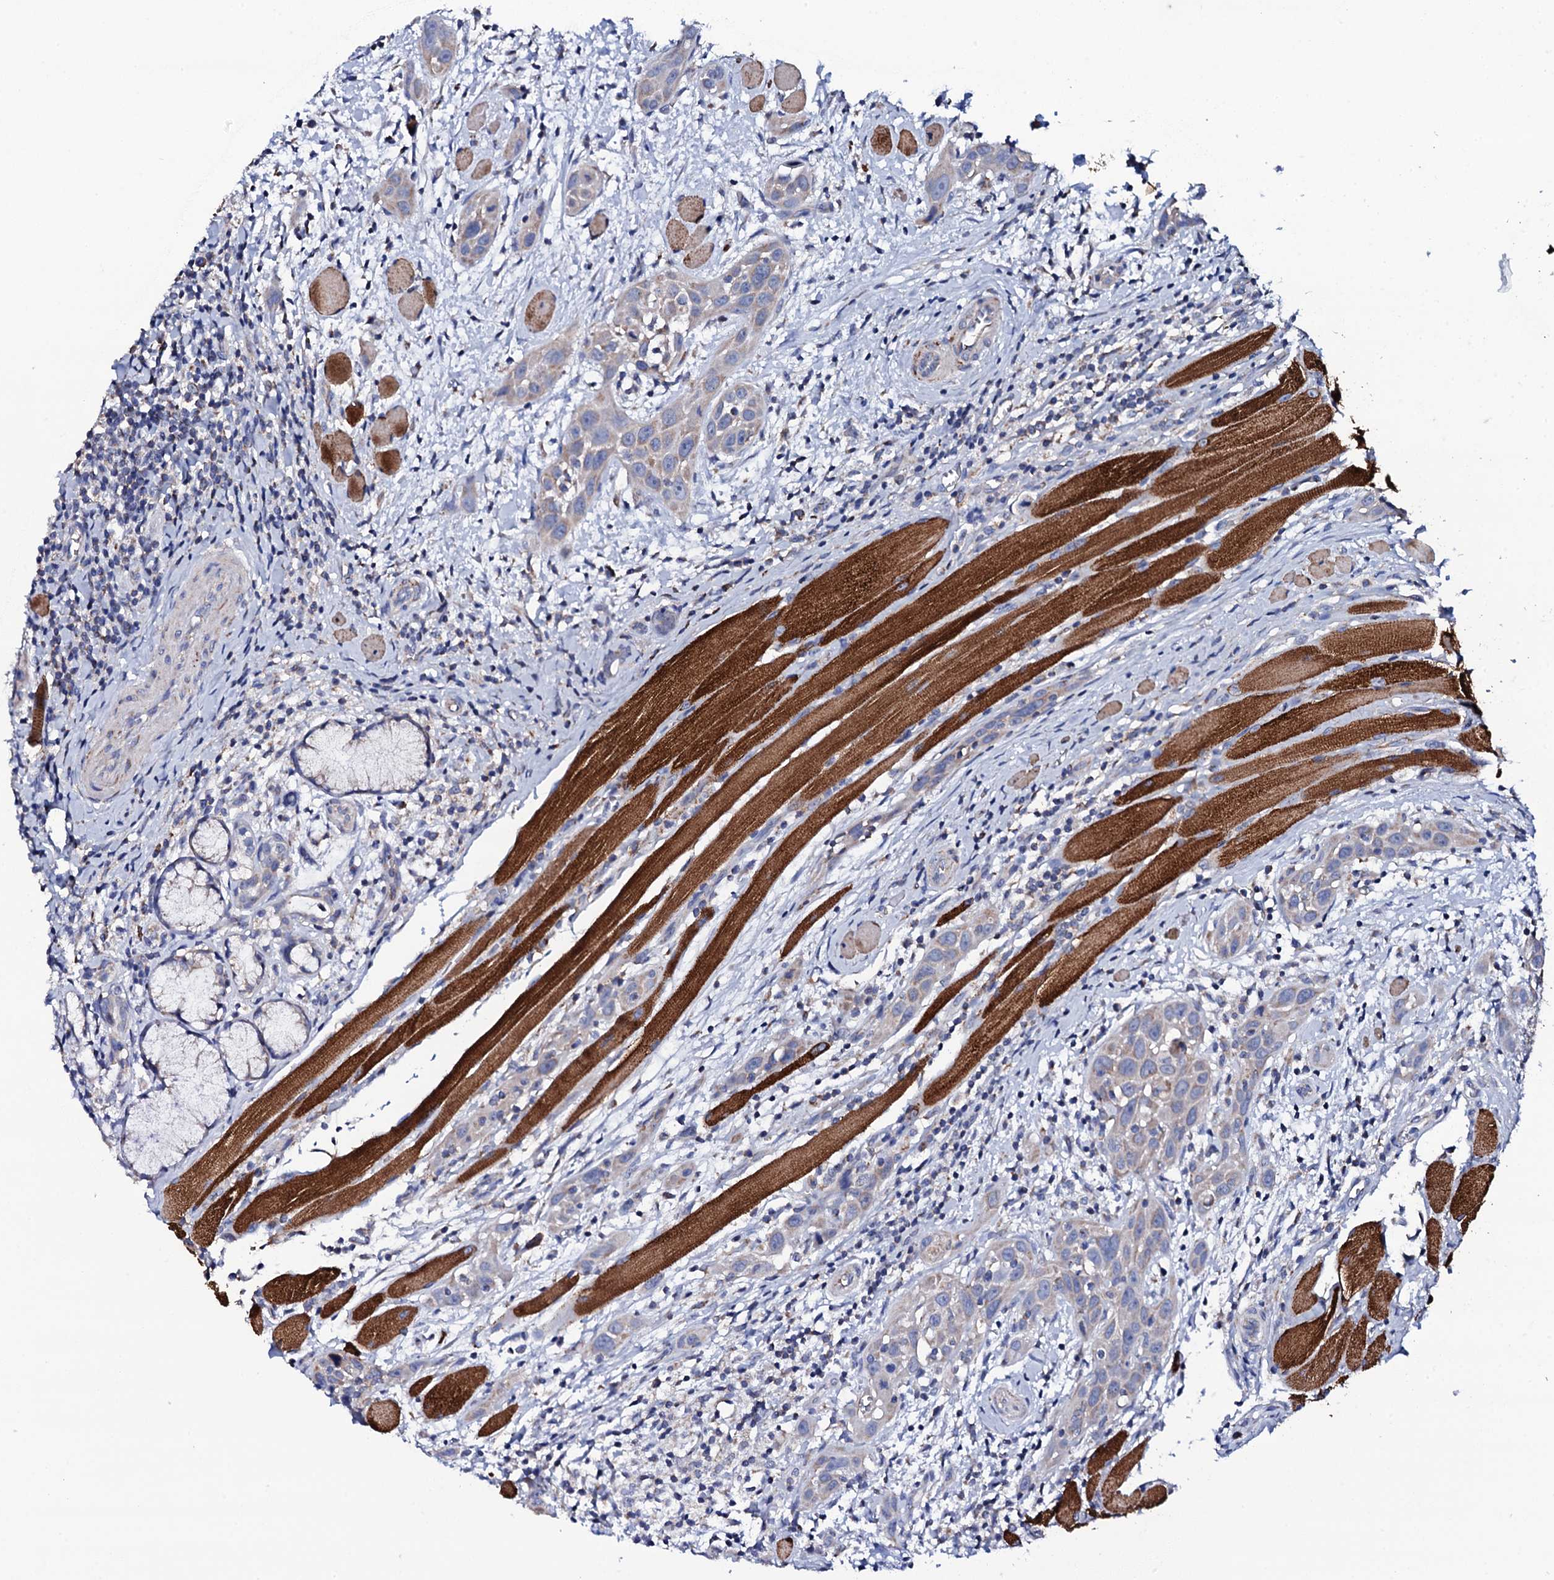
{"staining": {"intensity": "weak", "quantity": "<25%", "location": "cytoplasmic/membranous"}, "tissue": "head and neck cancer", "cell_type": "Tumor cells", "image_type": "cancer", "snomed": [{"axis": "morphology", "description": "Squamous cell carcinoma, NOS"}, {"axis": "topography", "description": "Oral tissue"}, {"axis": "topography", "description": "Head-Neck"}], "caption": "Tumor cells are negative for protein expression in human head and neck squamous cell carcinoma.", "gene": "TCAF2", "patient": {"sex": "female", "age": 50}}